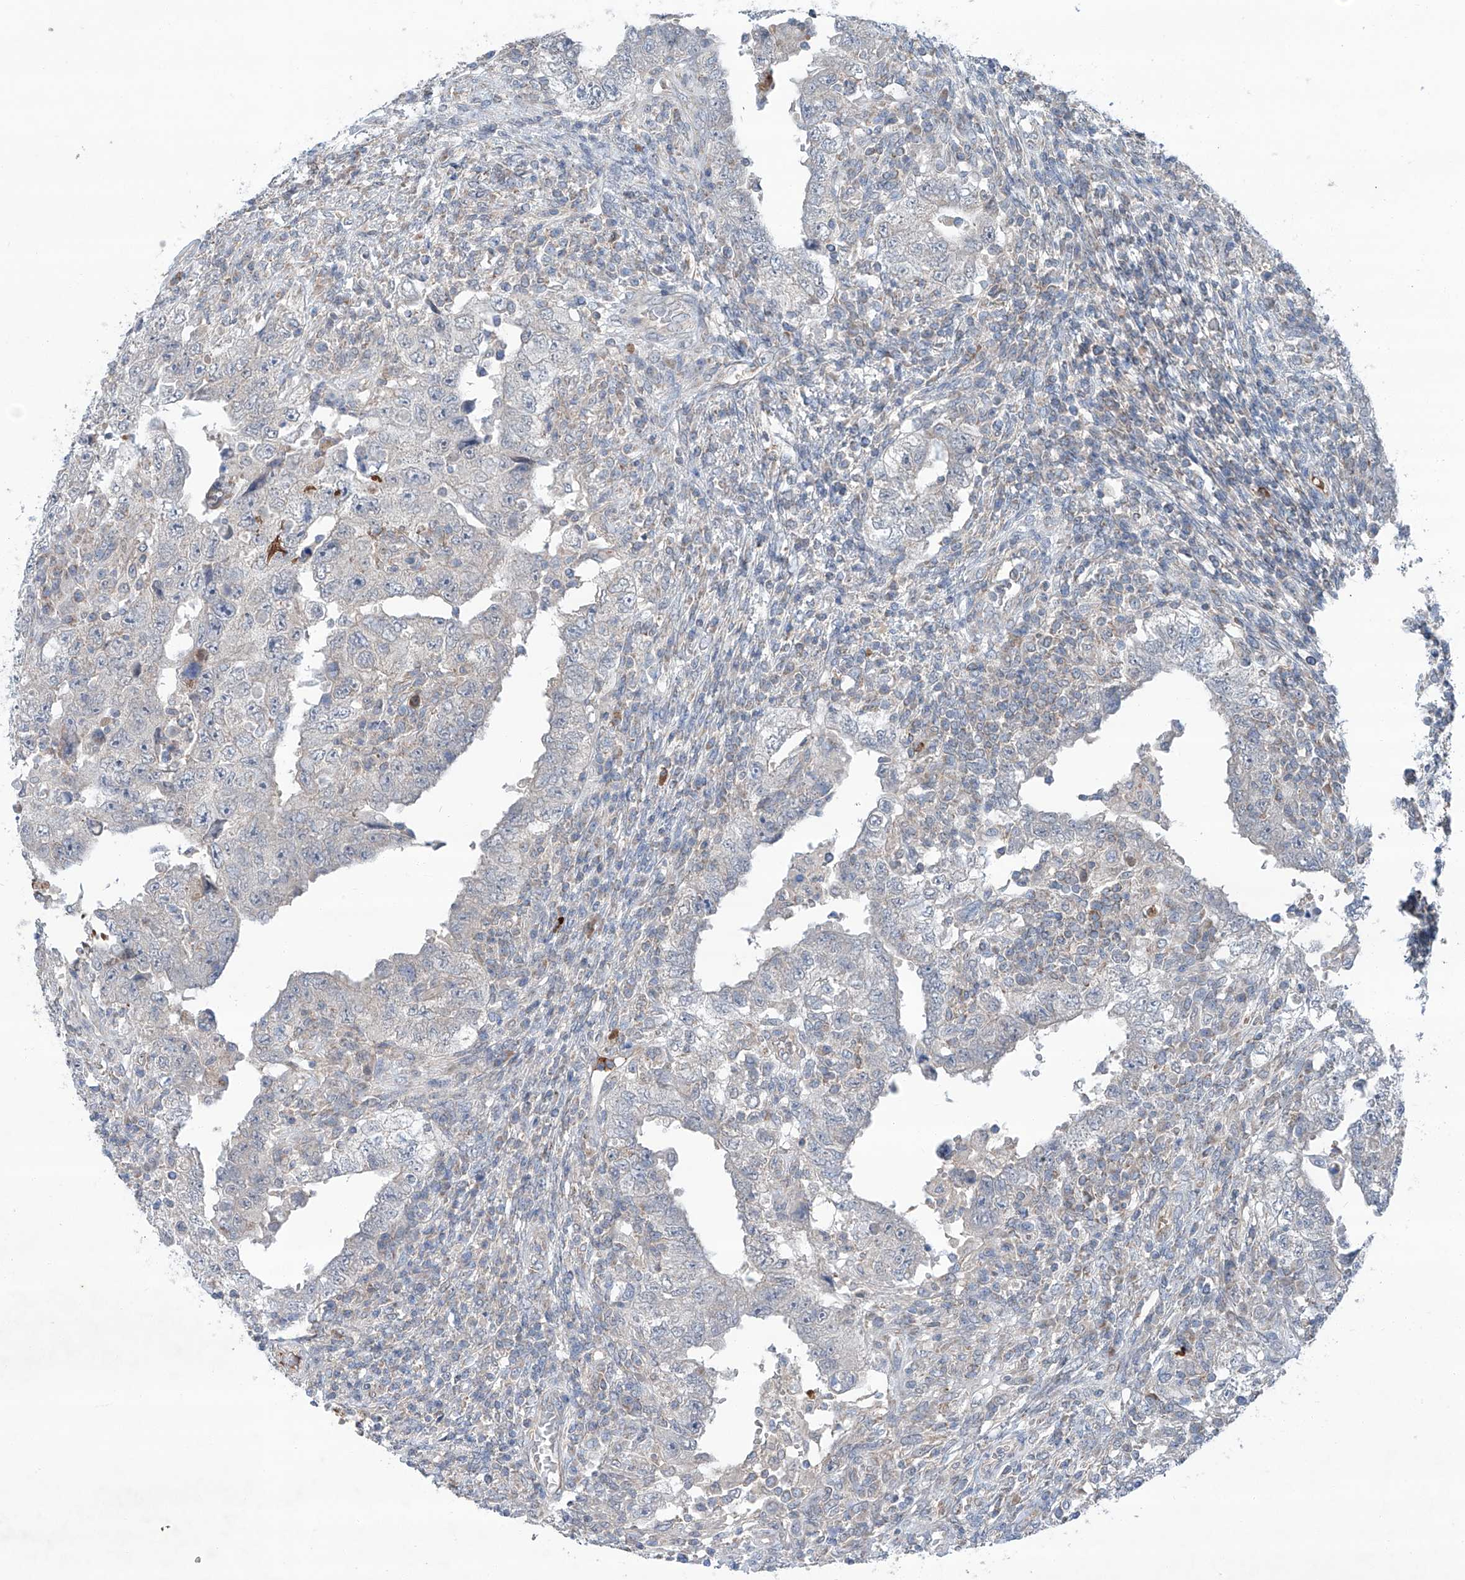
{"staining": {"intensity": "negative", "quantity": "none", "location": "none"}, "tissue": "testis cancer", "cell_type": "Tumor cells", "image_type": "cancer", "snomed": [{"axis": "morphology", "description": "Carcinoma, Embryonal, NOS"}, {"axis": "topography", "description": "Testis"}], "caption": "This is an IHC micrograph of testis embryonal carcinoma. There is no positivity in tumor cells.", "gene": "SIX4", "patient": {"sex": "male", "age": 26}}